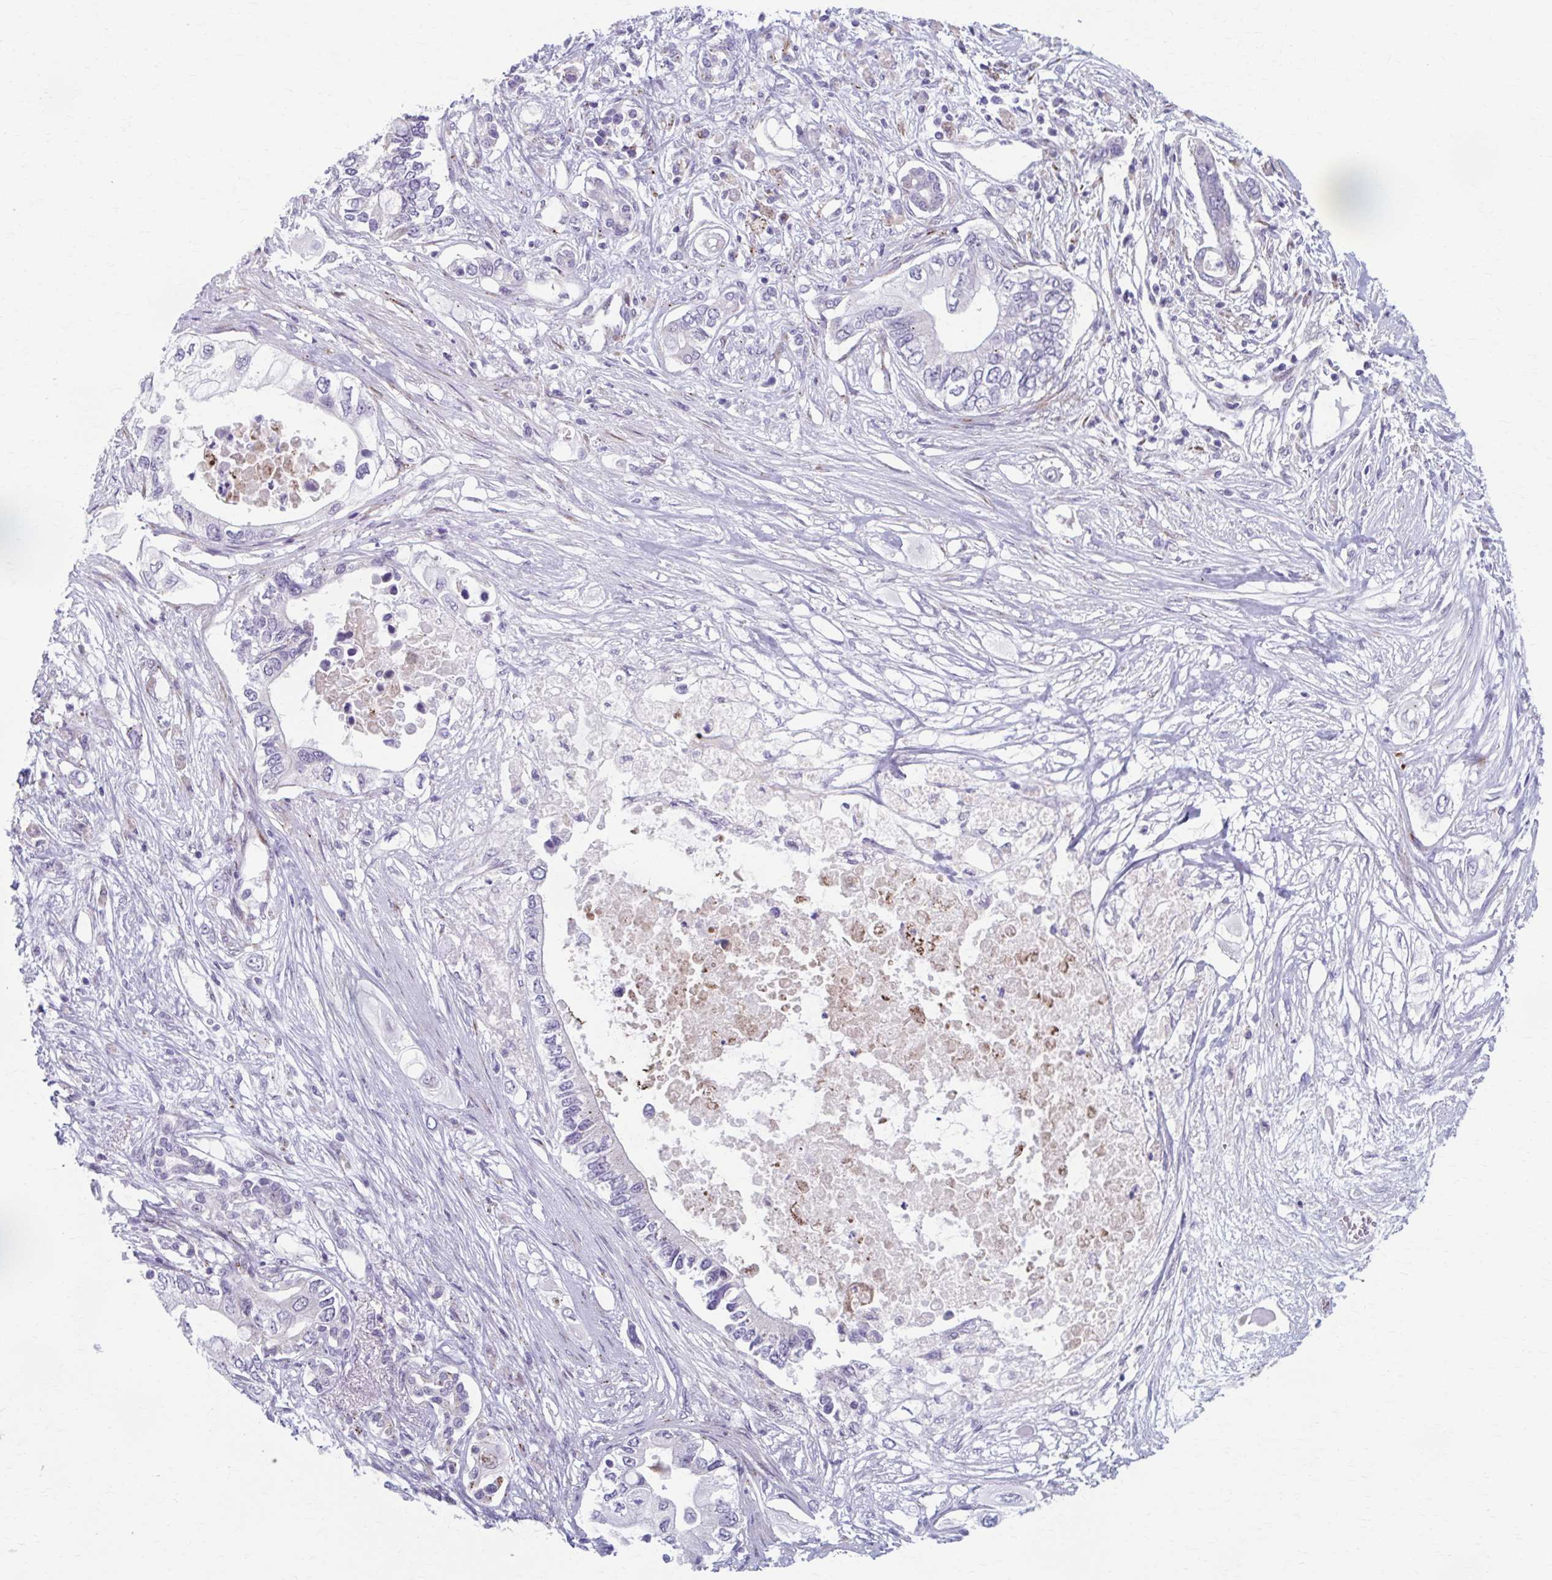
{"staining": {"intensity": "negative", "quantity": "none", "location": "none"}, "tissue": "pancreatic cancer", "cell_type": "Tumor cells", "image_type": "cancer", "snomed": [{"axis": "morphology", "description": "Adenocarcinoma, NOS"}, {"axis": "topography", "description": "Pancreas"}], "caption": "This is an immunohistochemistry (IHC) micrograph of pancreatic cancer. There is no positivity in tumor cells.", "gene": "OLFM2", "patient": {"sex": "female", "age": 63}}